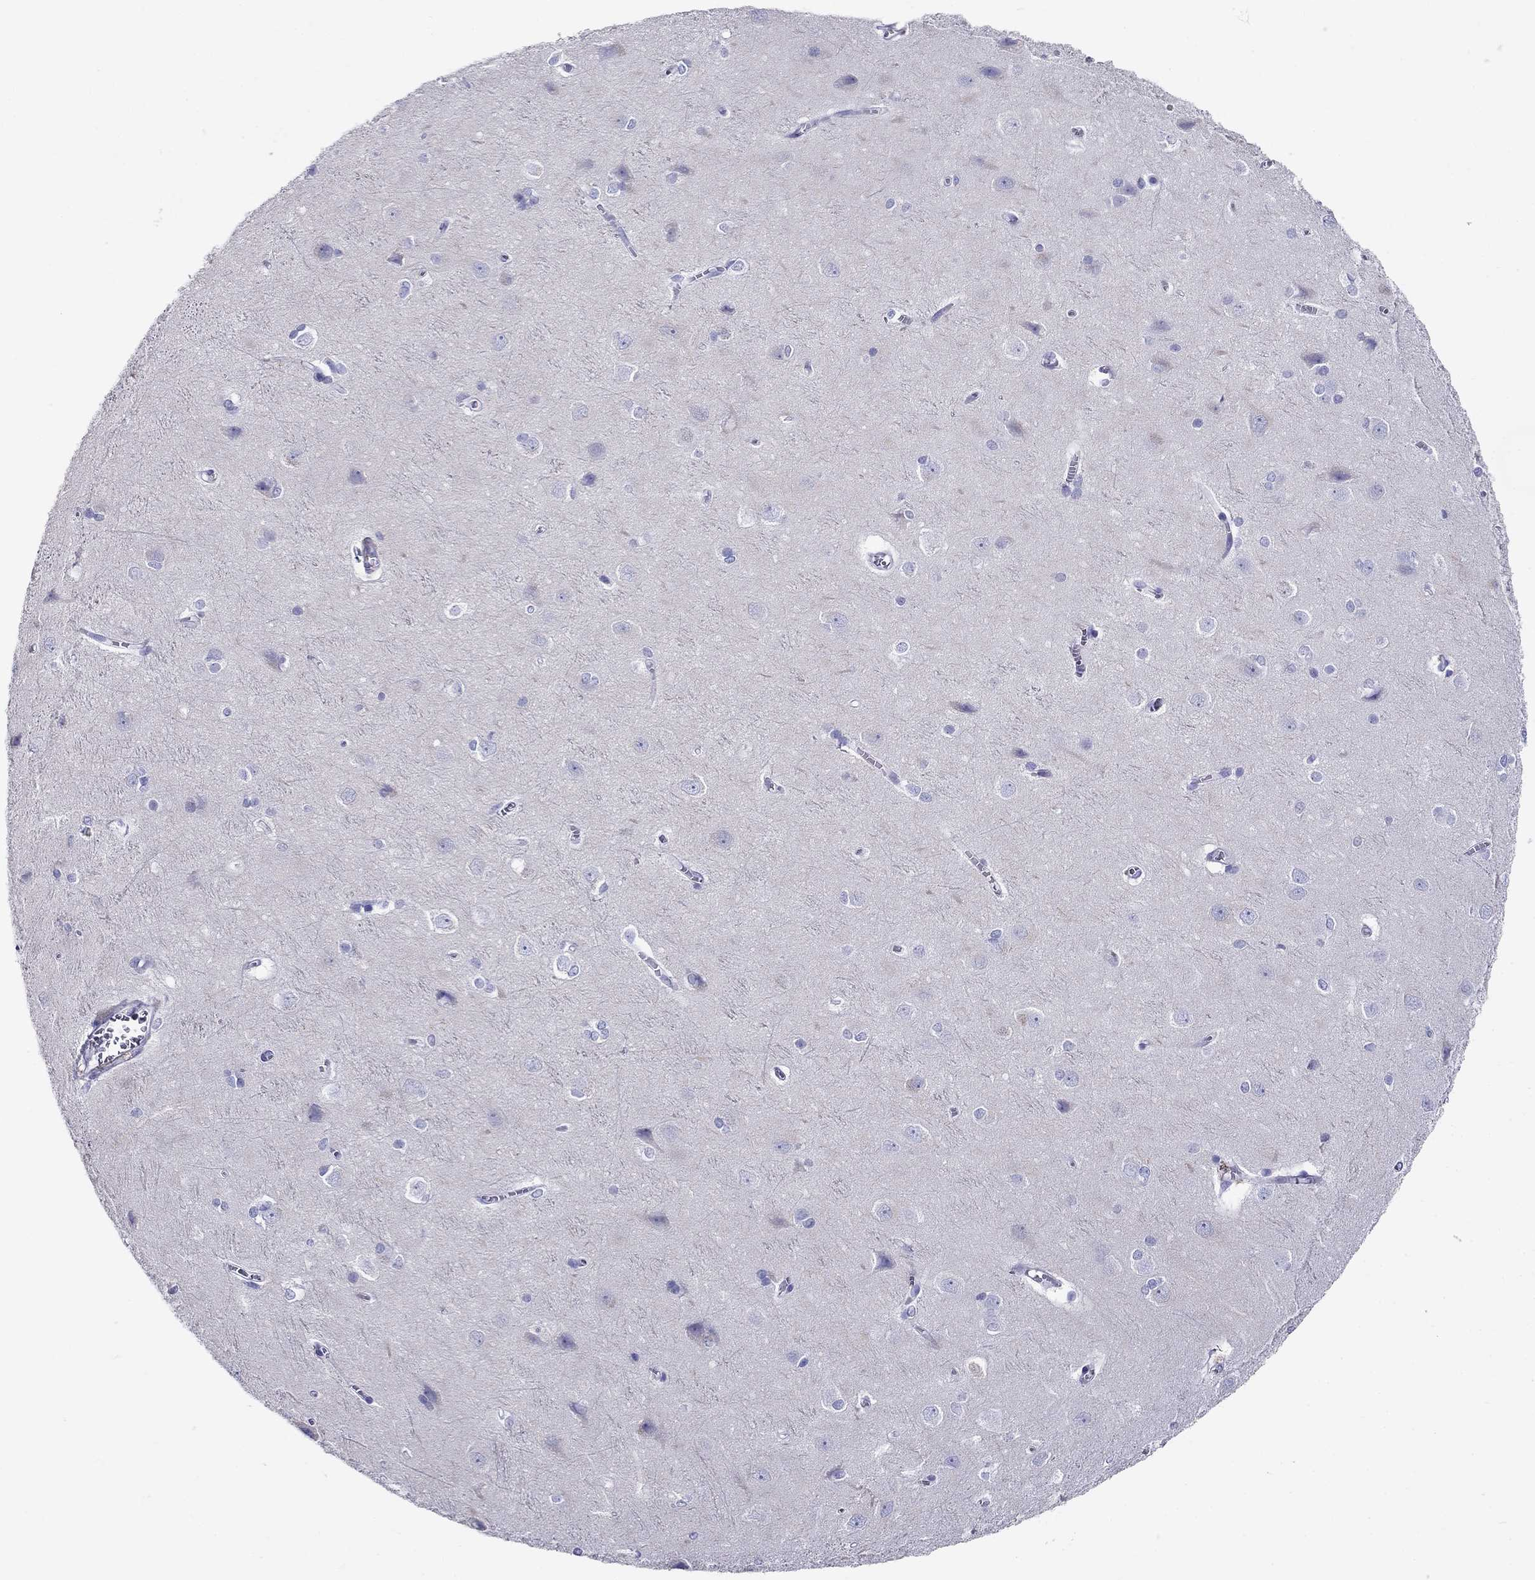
{"staining": {"intensity": "negative", "quantity": "none", "location": "none"}, "tissue": "cerebral cortex", "cell_type": "Endothelial cells", "image_type": "normal", "snomed": [{"axis": "morphology", "description": "Normal tissue, NOS"}, {"axis": "topography", "description": "Cerebral cortex"}], "caption": "A high-resolution image shows IHC staining of normal cerebral cortex, which displays no significant expression in endothelial cells.", "gene": "MC5R", "patient": {"sex": "male", "age": 37}}